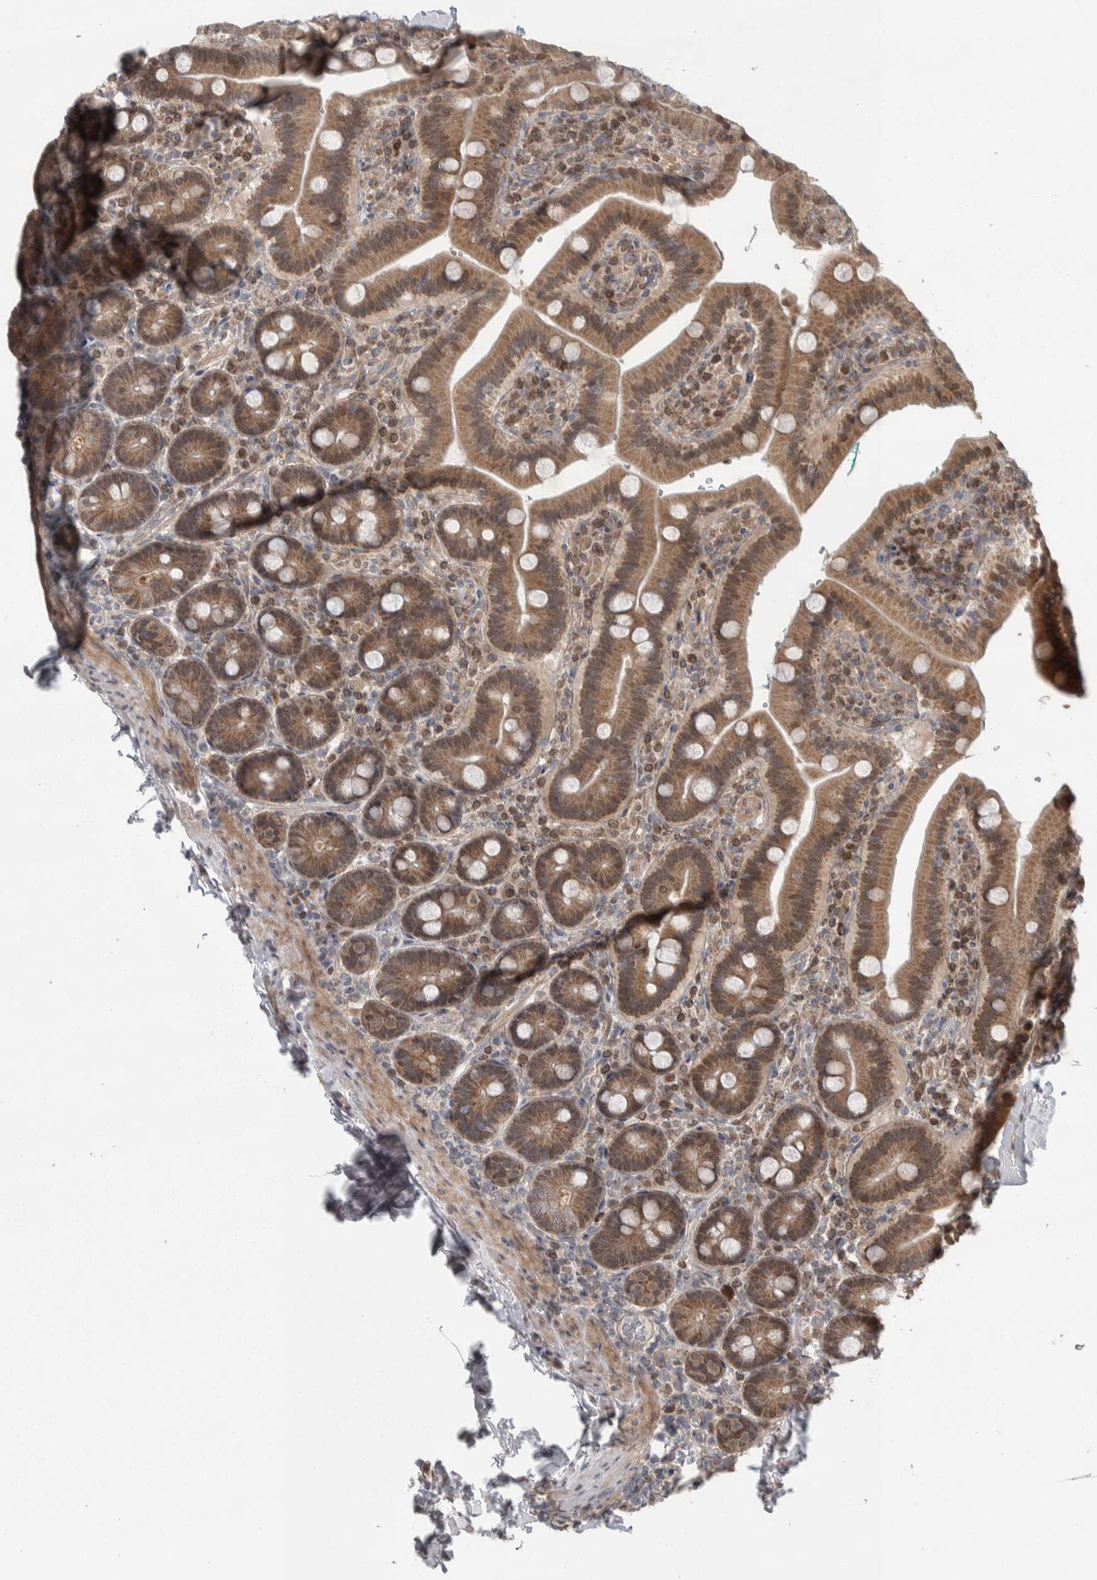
{"staining": {"intensity": "moderate", "quantity": ">75%", "location": "cytoplasmic/membranous,nuclear"}, "tissue": "duodenum", "cell_type": "Glandular cells", "image_type": "normal", "snomed": [{"axis": "morphology", "description": "Normal tissue, NOS"}, {"axis": "topography", "description": "Duodenum"}], "caption": "Approximately >75% of glandular cells in unremarkable duodenum reveal moderate cytoplasmic/membranous,nuclear protein staining as visualized by brown immunohistochemical staining.", "gene": "CWC27", "patient": {"sex": "female", "age": 62}}